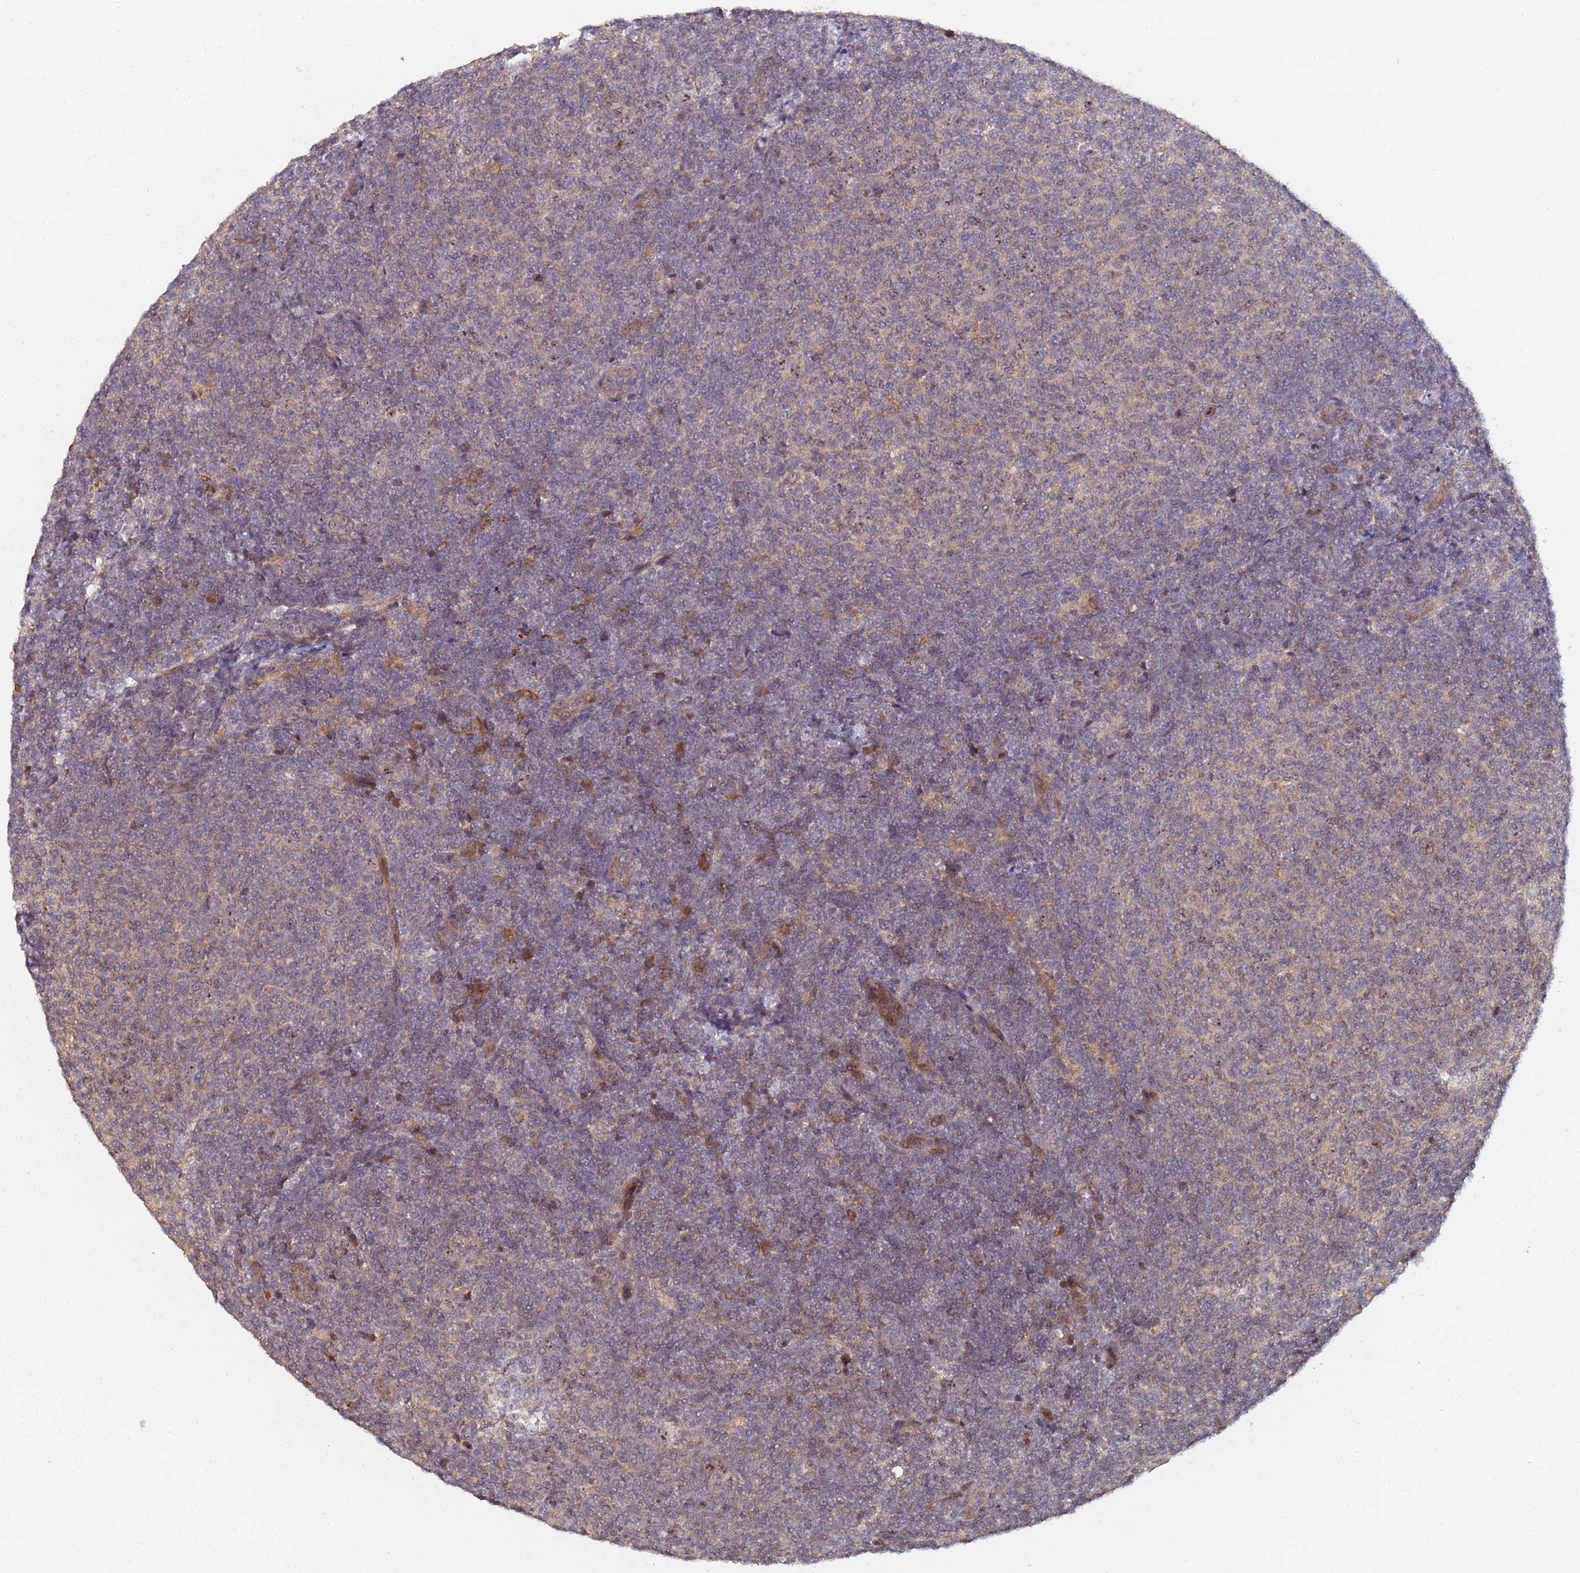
{"staining": {"intensity": "negative", "quantity": "none", "location": "none"}, "tissue": "lymphoma", "cell_type": "Tumor cells", "image_type": "cancer", "snomed": [{"axis": "morphology", "description": "Malignant lymphoma, non-Hodgkin's type, Low grade"}, {"axis": "topography", "description": "Lymph node"}], "caption": "Immunohistochemistry (IHC) image of lymphoma stained for a protein (brown), which shows no expression in tumor cells.", "gene": "OSER1", "patient": {"sex": "male", "age": 66}}